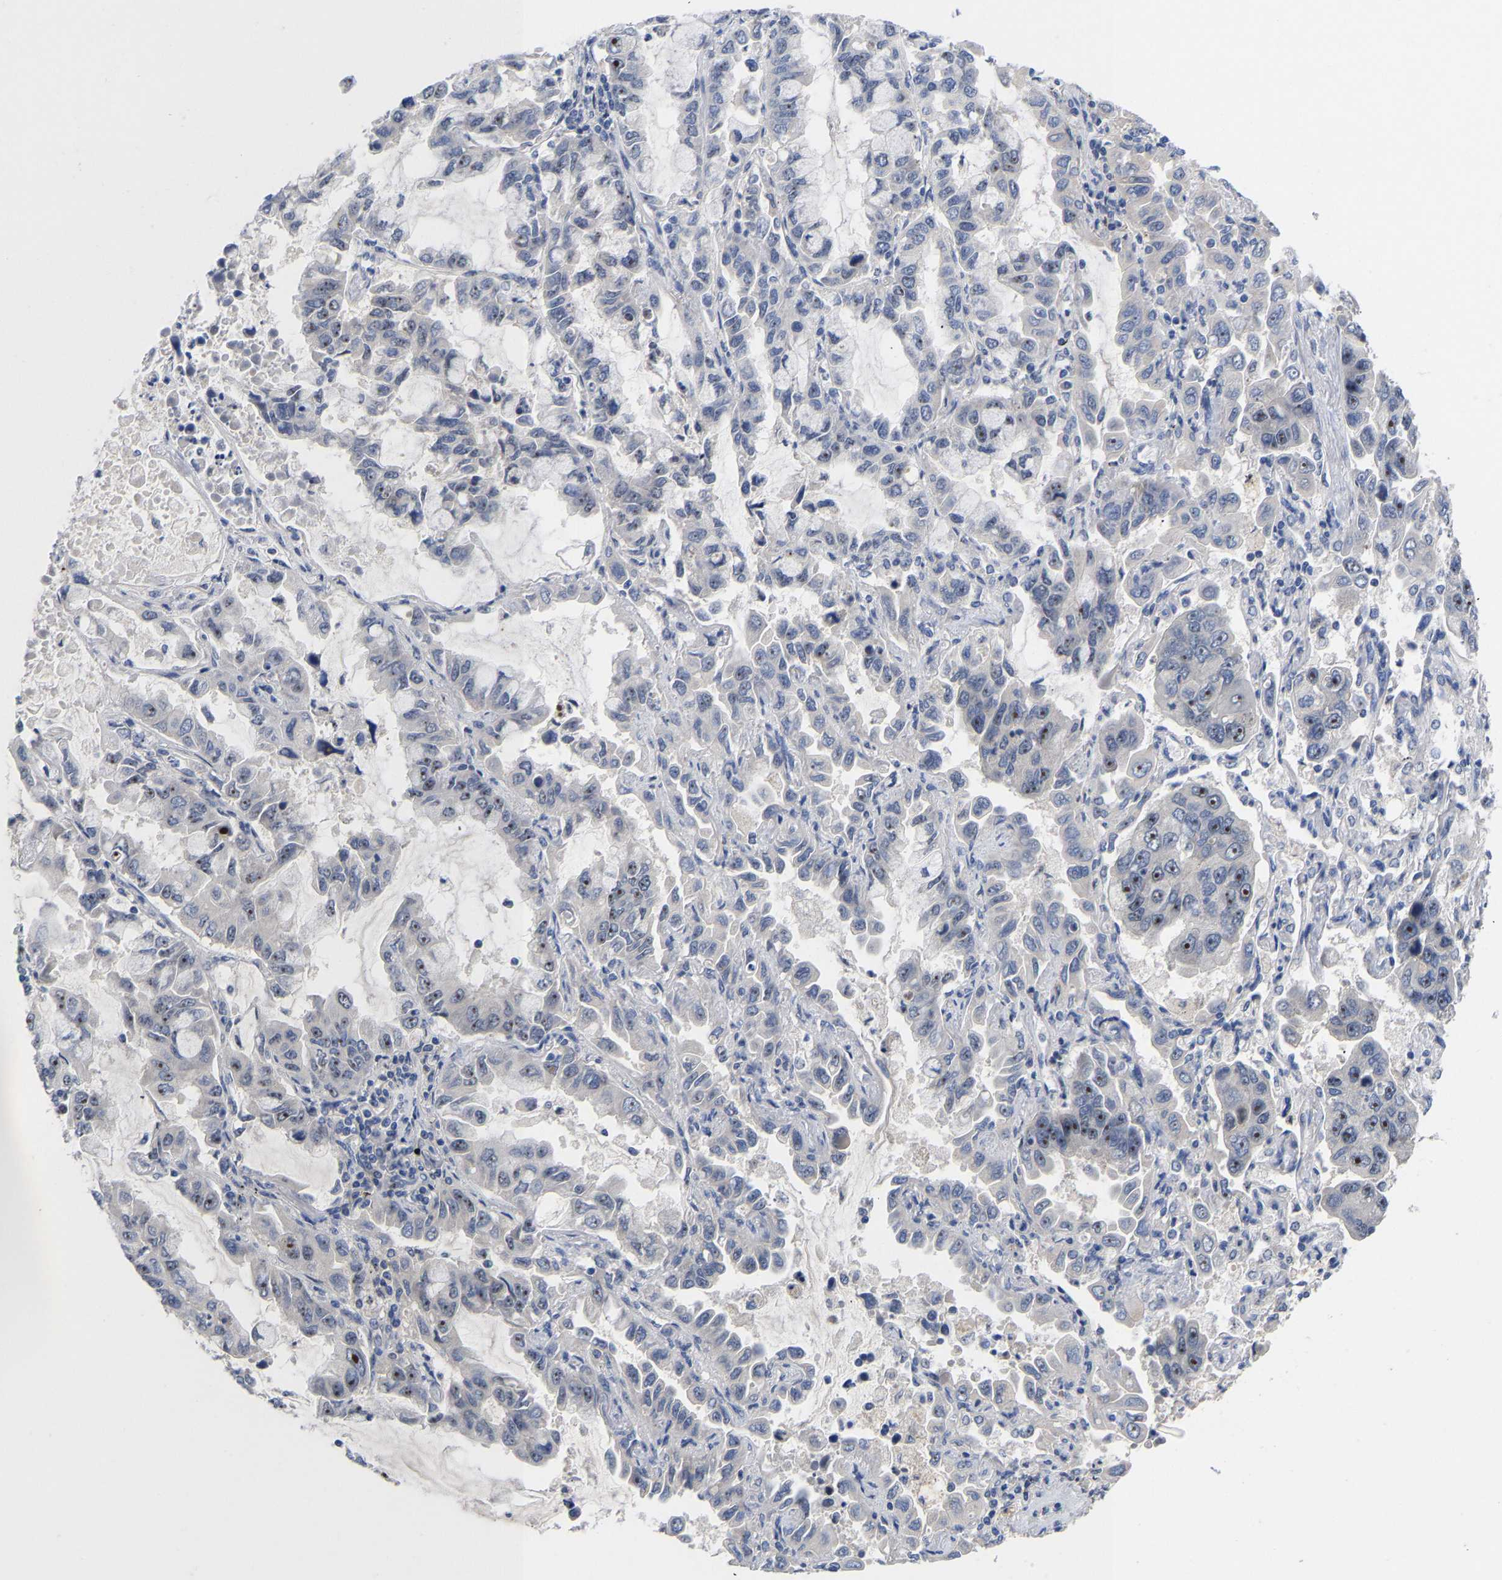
{"staining": {"intensity": "moderate", "quantity": "25%-75%", "location": "nuclear"}, "tissue": "lung cancer", "cell_type": "Tumor cells", "image_type": "cancer", "snomed": [{"axis": "morphology", "description": "Adenocarcinoma, NOS"}, {"axis": "topography", "description": "Lung"}], "caption": "This is an image of IHC staining of lung adenocarcinoma, which shows moderate staining in the nuclear of tumor cells.", "gene": "NLE1", "patient": {"sex": "male", "age": 64}}